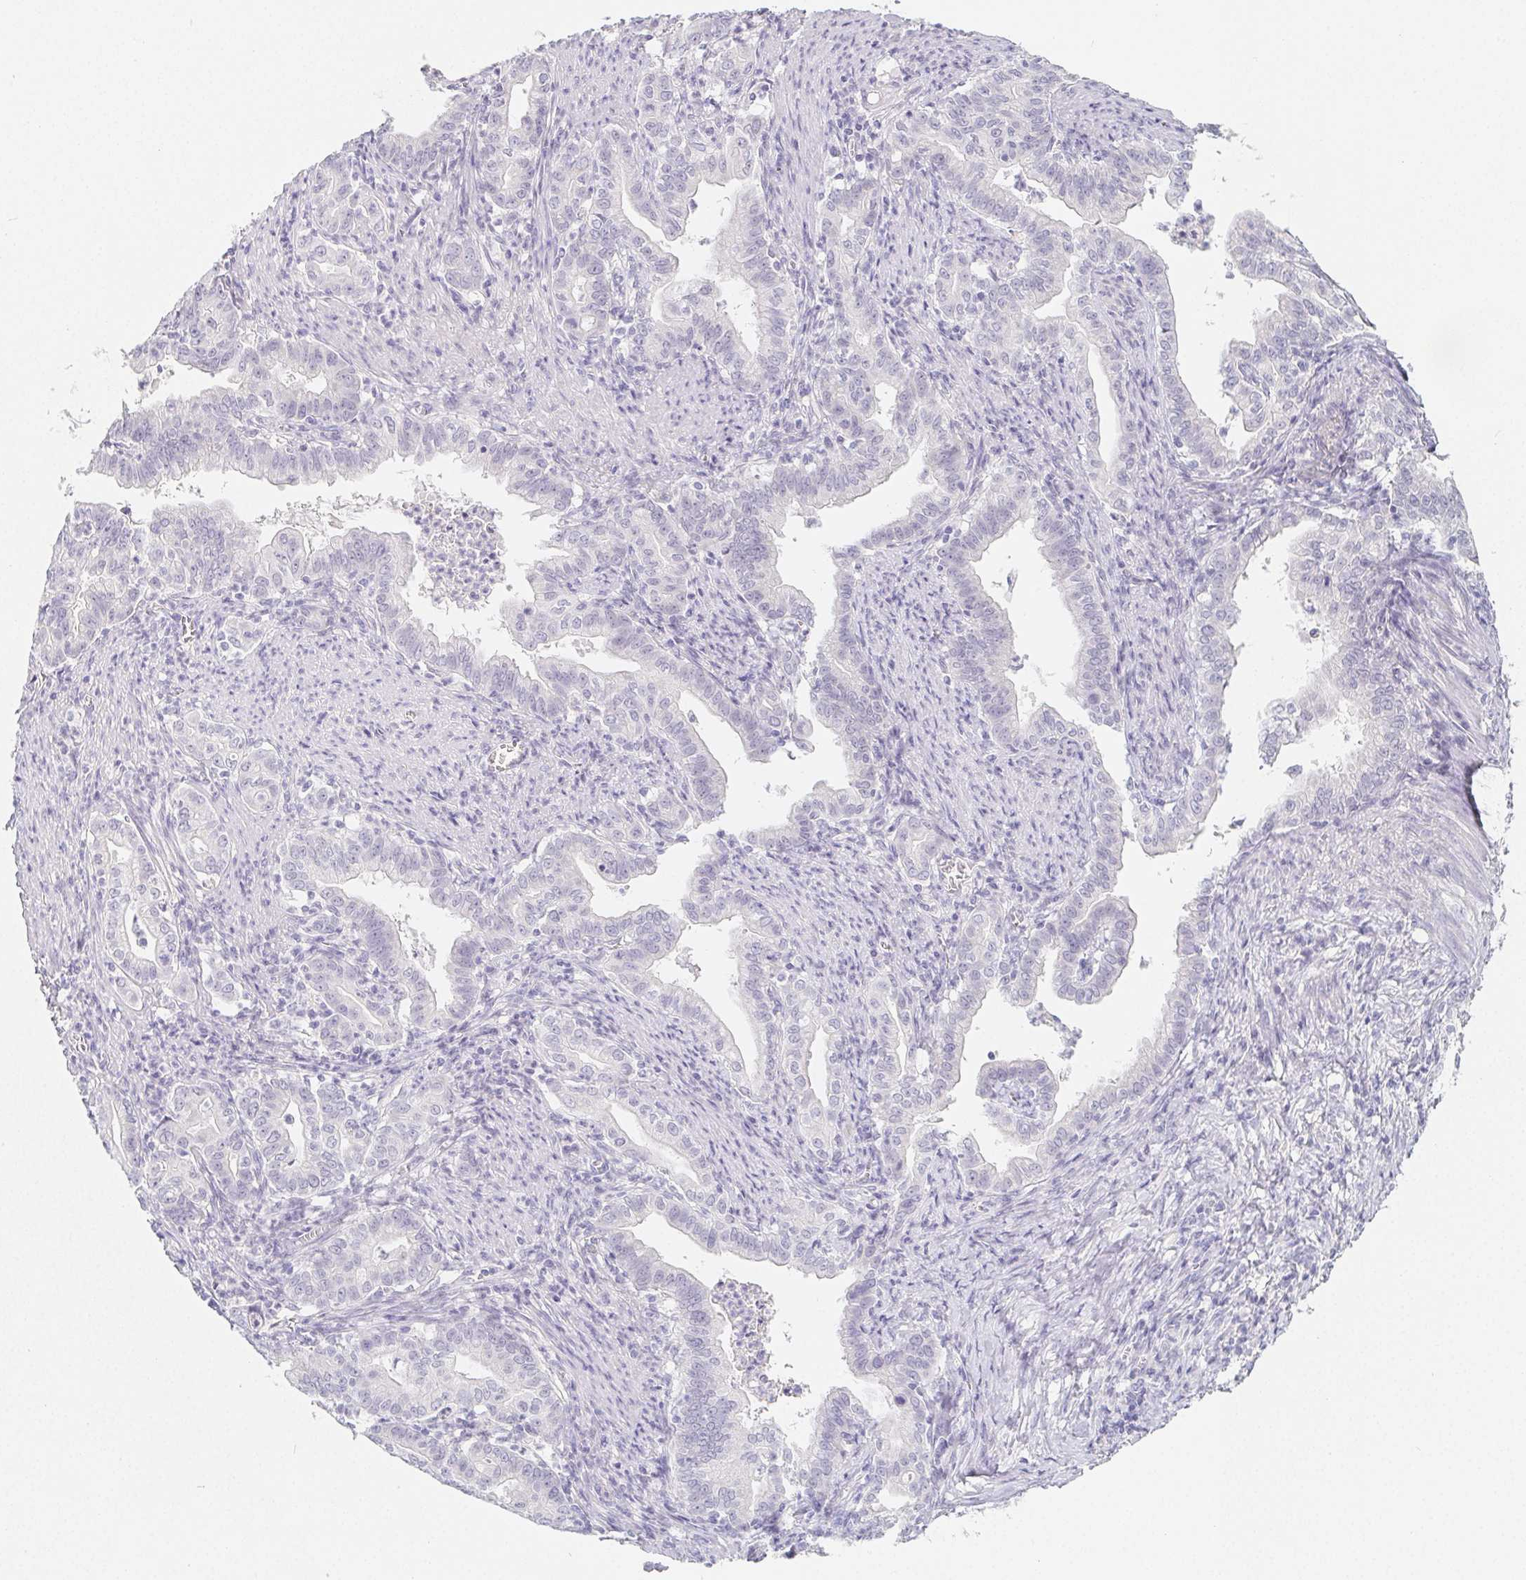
{"staining": {"intensity": "negative", "quantity": "none", "location": "none"}, "tissue": "stomach cancer", "cell_type": "Tumor cells", "image_type": "cancer", "snomed": [{"axis": "morphology", "description": "Adenocarcinoma, NOS"}, {"axis": "topography", "description": "Stomach, upper"}], "caption": "Histopathology image shows no protein expression in tumor cells of adenocarcinoma (stomach) tissue.", "gene": "GLIPR1L1", "patient": {"sex": "female", "age": 79}}